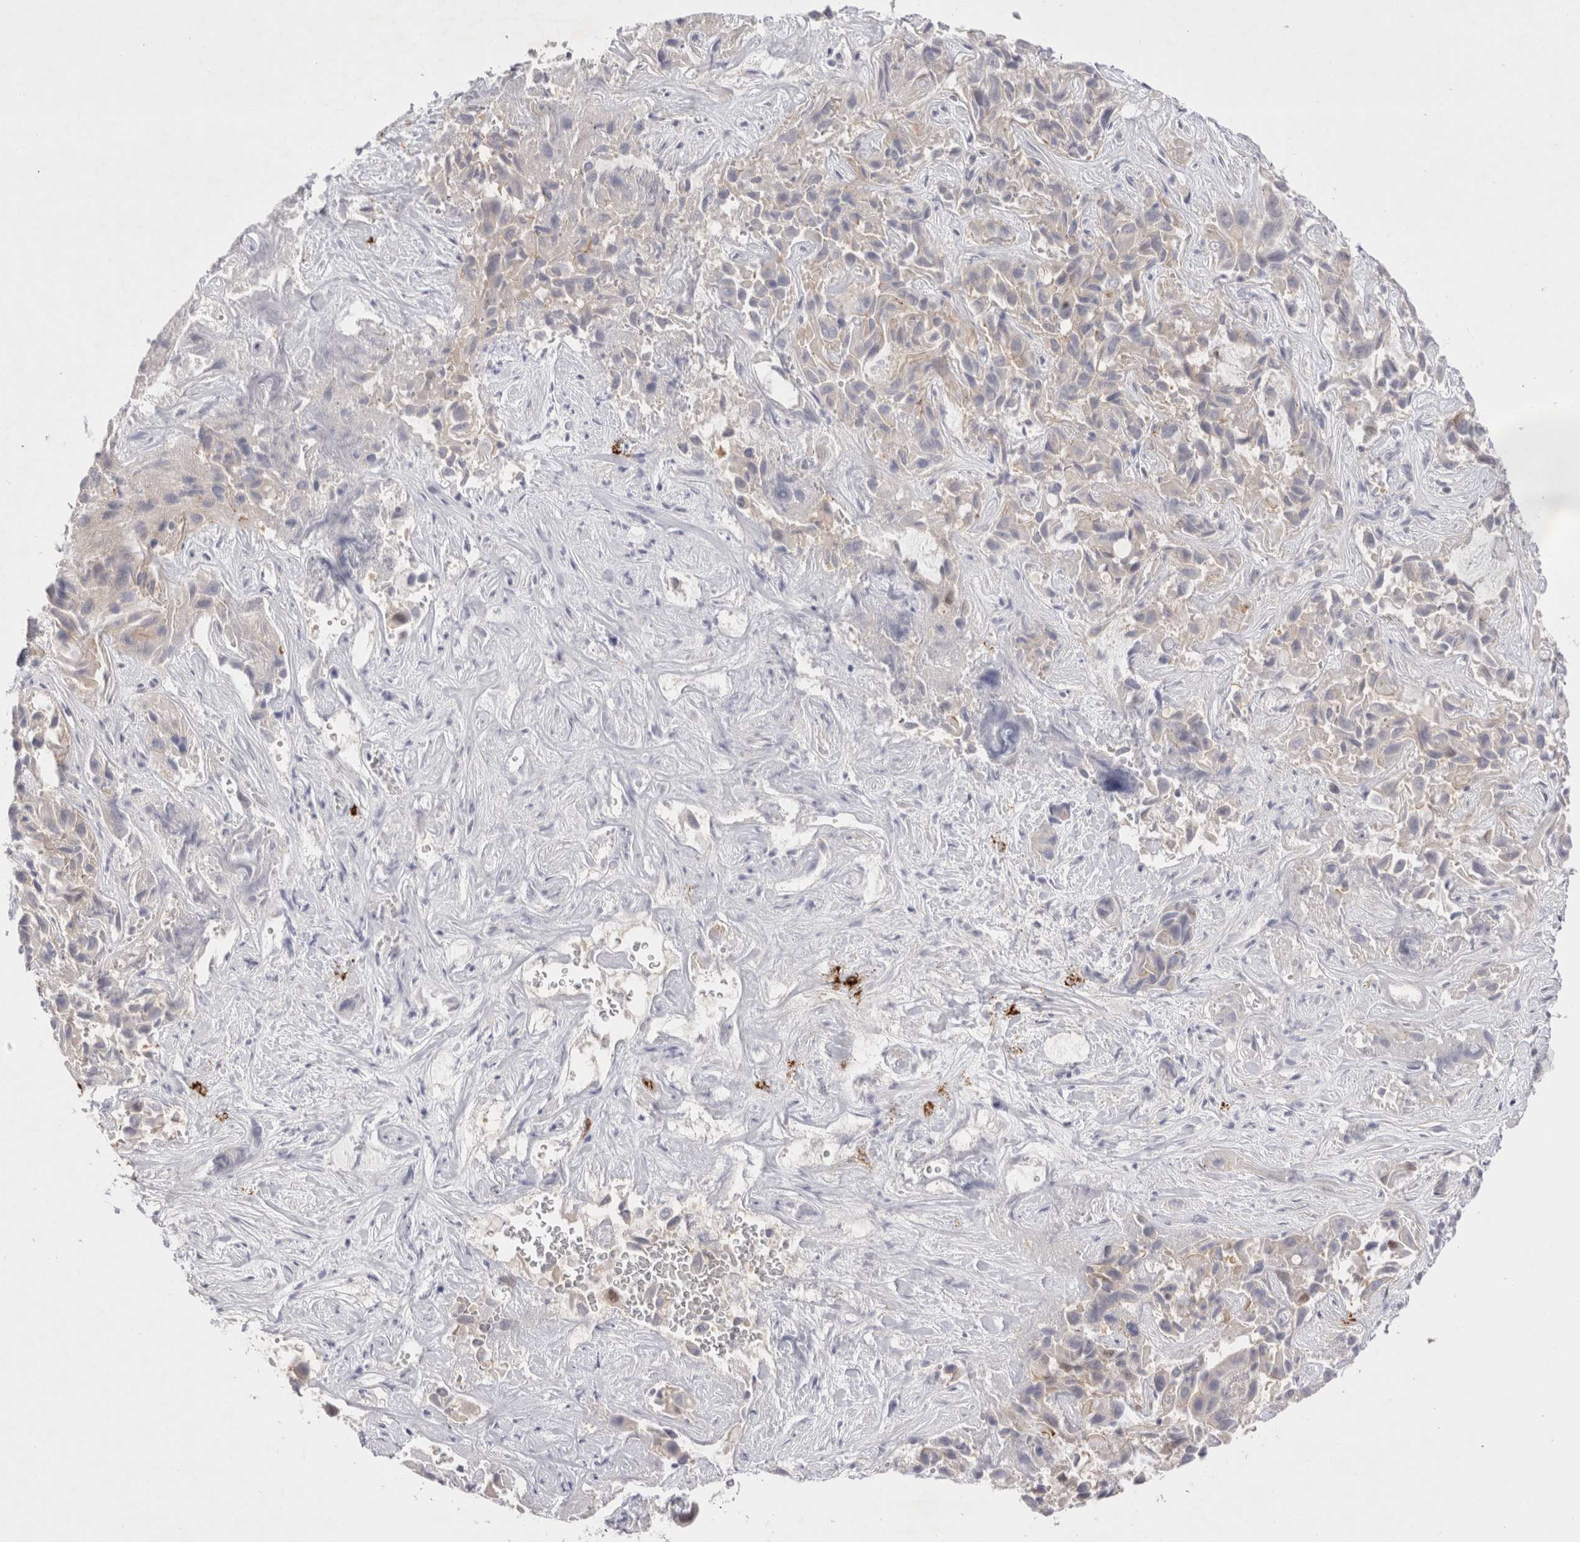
{"staining": {"intensity": "negative", "quantity": "none", "location": "none"}, "tissue": "liver cancer", "cell_type": "Tumor cells", "image_type": "cancer", "snomed": [{"axis": "morphology", "description": "Cholangiocarcinoma"}, {"axis": "topography", "description": "Liver"}], "caption": "Immunohistochemical staining of cholangiocarcinoma (liver) reveals no significant positivity in tumor cells. The staining was performed using DAB to visualize the protein expression in brown, while the nuclei were stained in blue with hematoxylin (Magnification: 20x).", "gene": "SPINK2", "patient": {"sex": "female", "age": 52}}